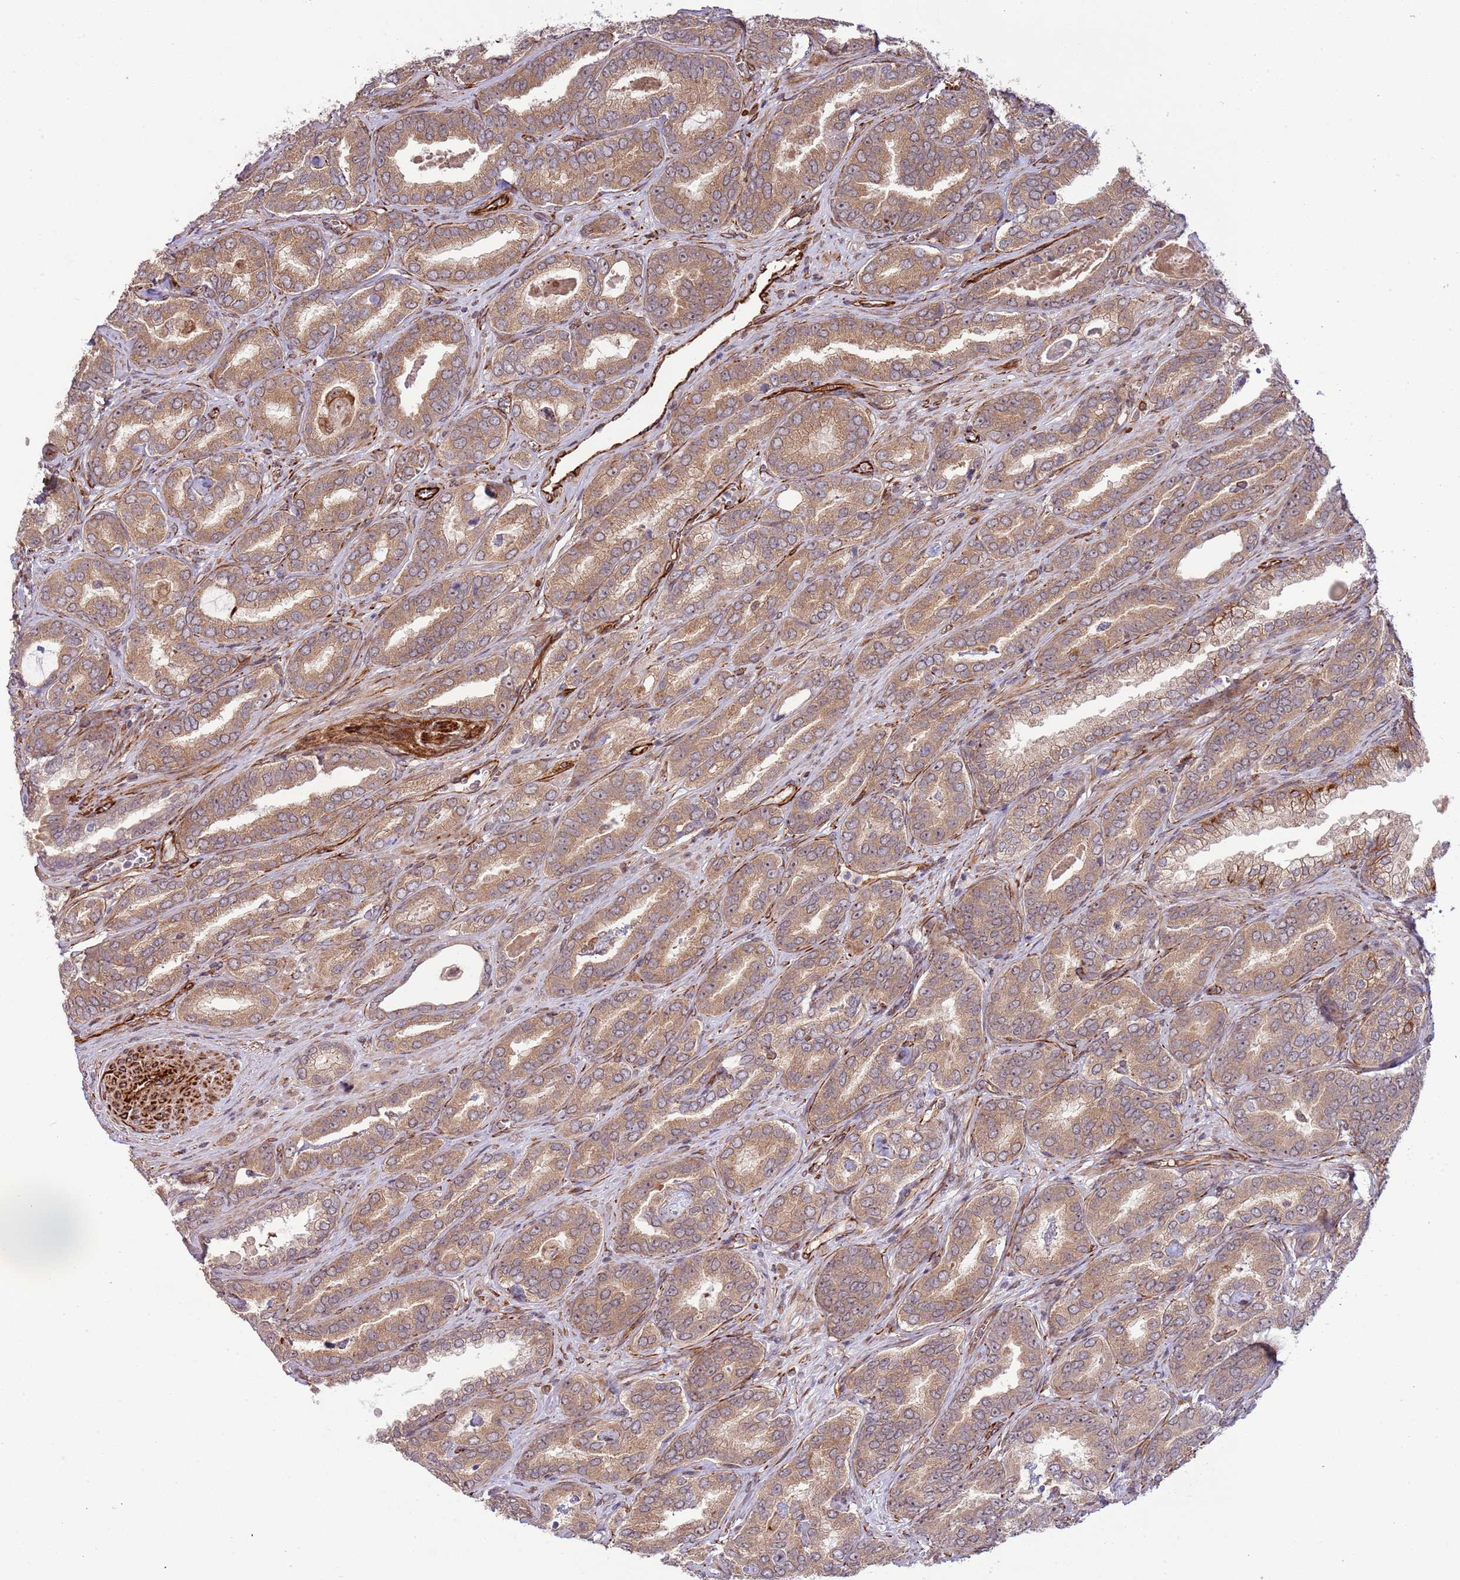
{"staining": {"intensity": "moderate", "quantity": ">75%", "location": "cytoplasmic/membranous"}, "tissue": "prostate cancer", "cell_type": "Tumor cells", "image_type": "cancer", "snomed": [{"axis": "morphology", "description": "Adenocarcinoma, High grade"}, {"axis": "topography", "description": "Prostate"}], "caption": "Protein staining of high-grade adenocarcinoma (prostate) tissue displays moderate cytoplasmic/membranous staining in approximately >75% of tumor cells. (DAB IHC, brown staining for protein, blue staining for nuclei).", "gene": "NEK3", "patient": {"sex": "male", "age": 72}}